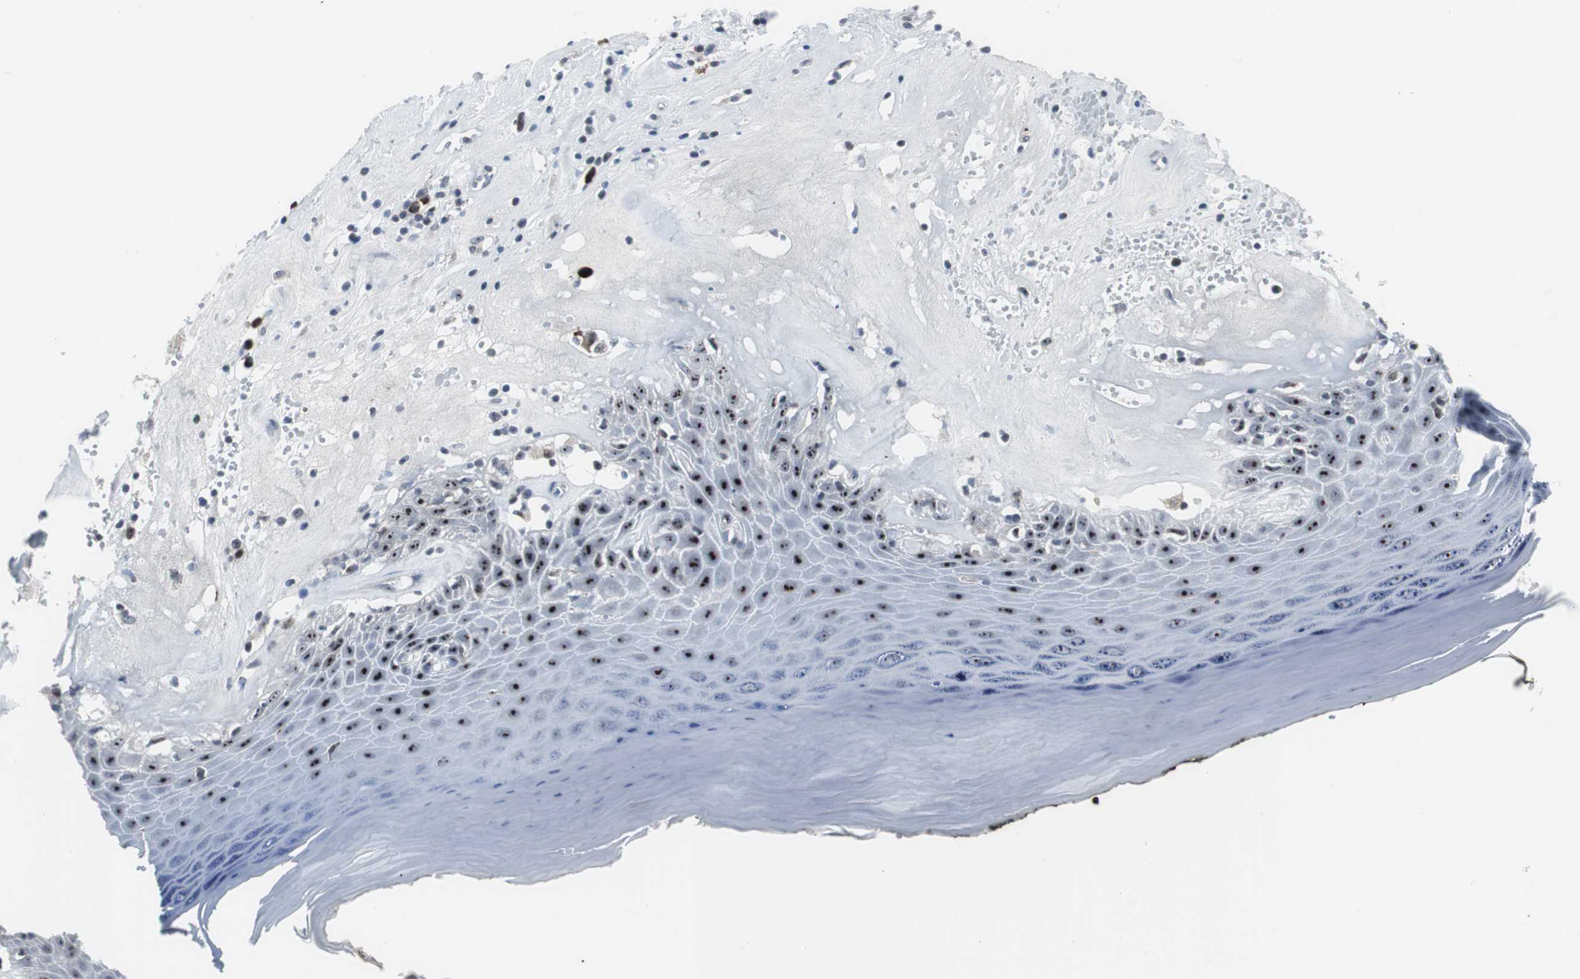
{"staining": {"intensity": "strong", "quantity": ">75%", "location": "nuclear"}, "tissue": "skin", "cell_type": "Epidermal cells", "image_type": "normal", "snomed": [{"axis": "morphology", "description": "Normal tissue, NOS"}, {"axis": "morphology", "description": "Inflammation, NOS"}, {"axis": "topography", "description": "Vulva"}], "caption": "This image reveals IHC staining of normal human skin, with high strong nuclear positivity in approximately >75% of epidermal cells.", "gene": "DOK1", "patient": {"sex": "female", "age": 84}}